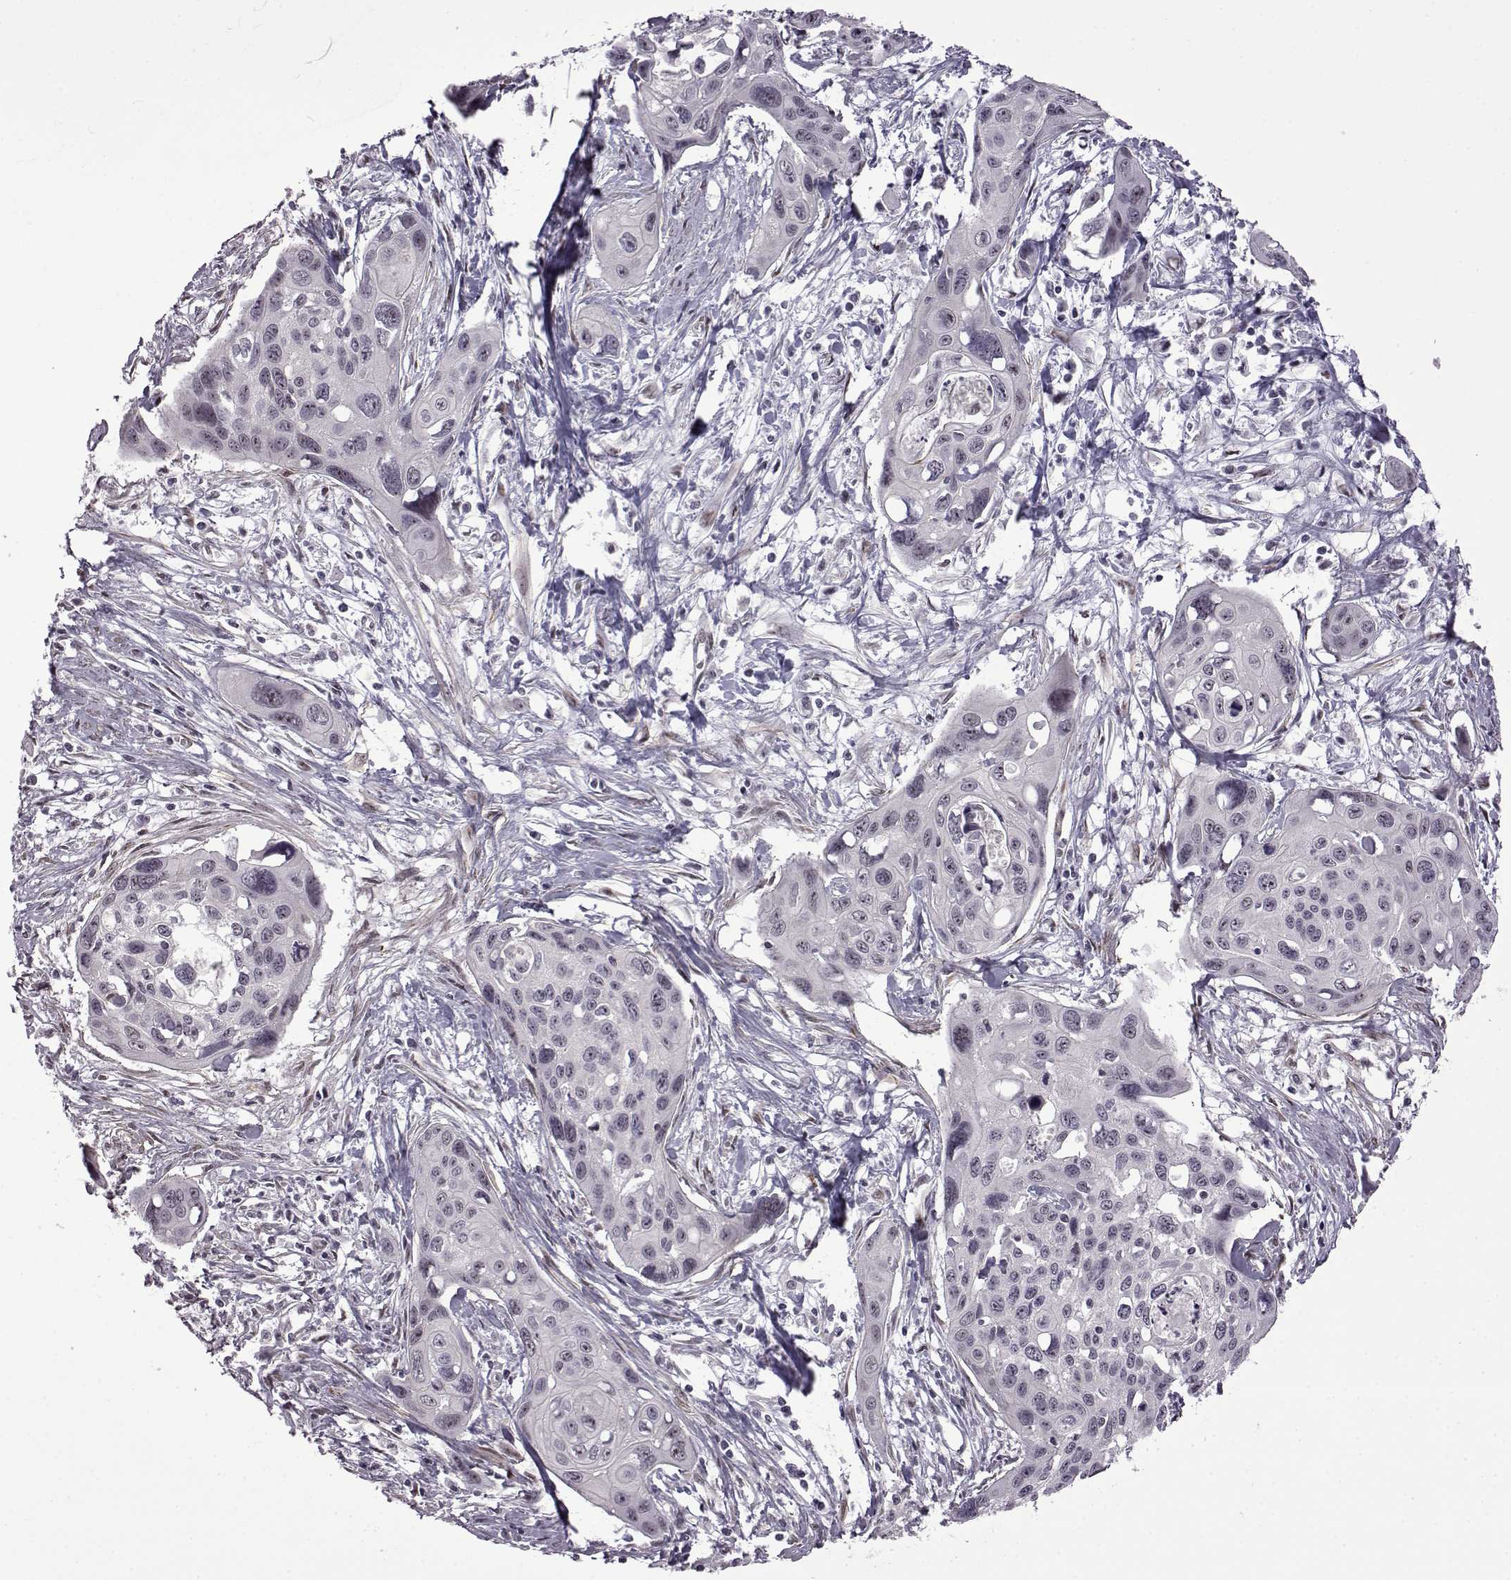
{"staining": {"intensity": "negative", "quantity": "none", "location": "none"}, "tissue": "cervical cancer", "cell_type": "Tumor cells", "image_type": "cancer", "snomed": [{"axis": "morphology", "description": "Squamous cell carcinoma, NOS"}, {"axis": "topography", "description": "Cervix"}], "caption": "Immunohistochemistry of human cervical cancer (squamous cell carcinoma) demonstrates no staining in tumor cells.", "gene": "SYNPO2", "patient": {"sex": "female", "age": 31}}